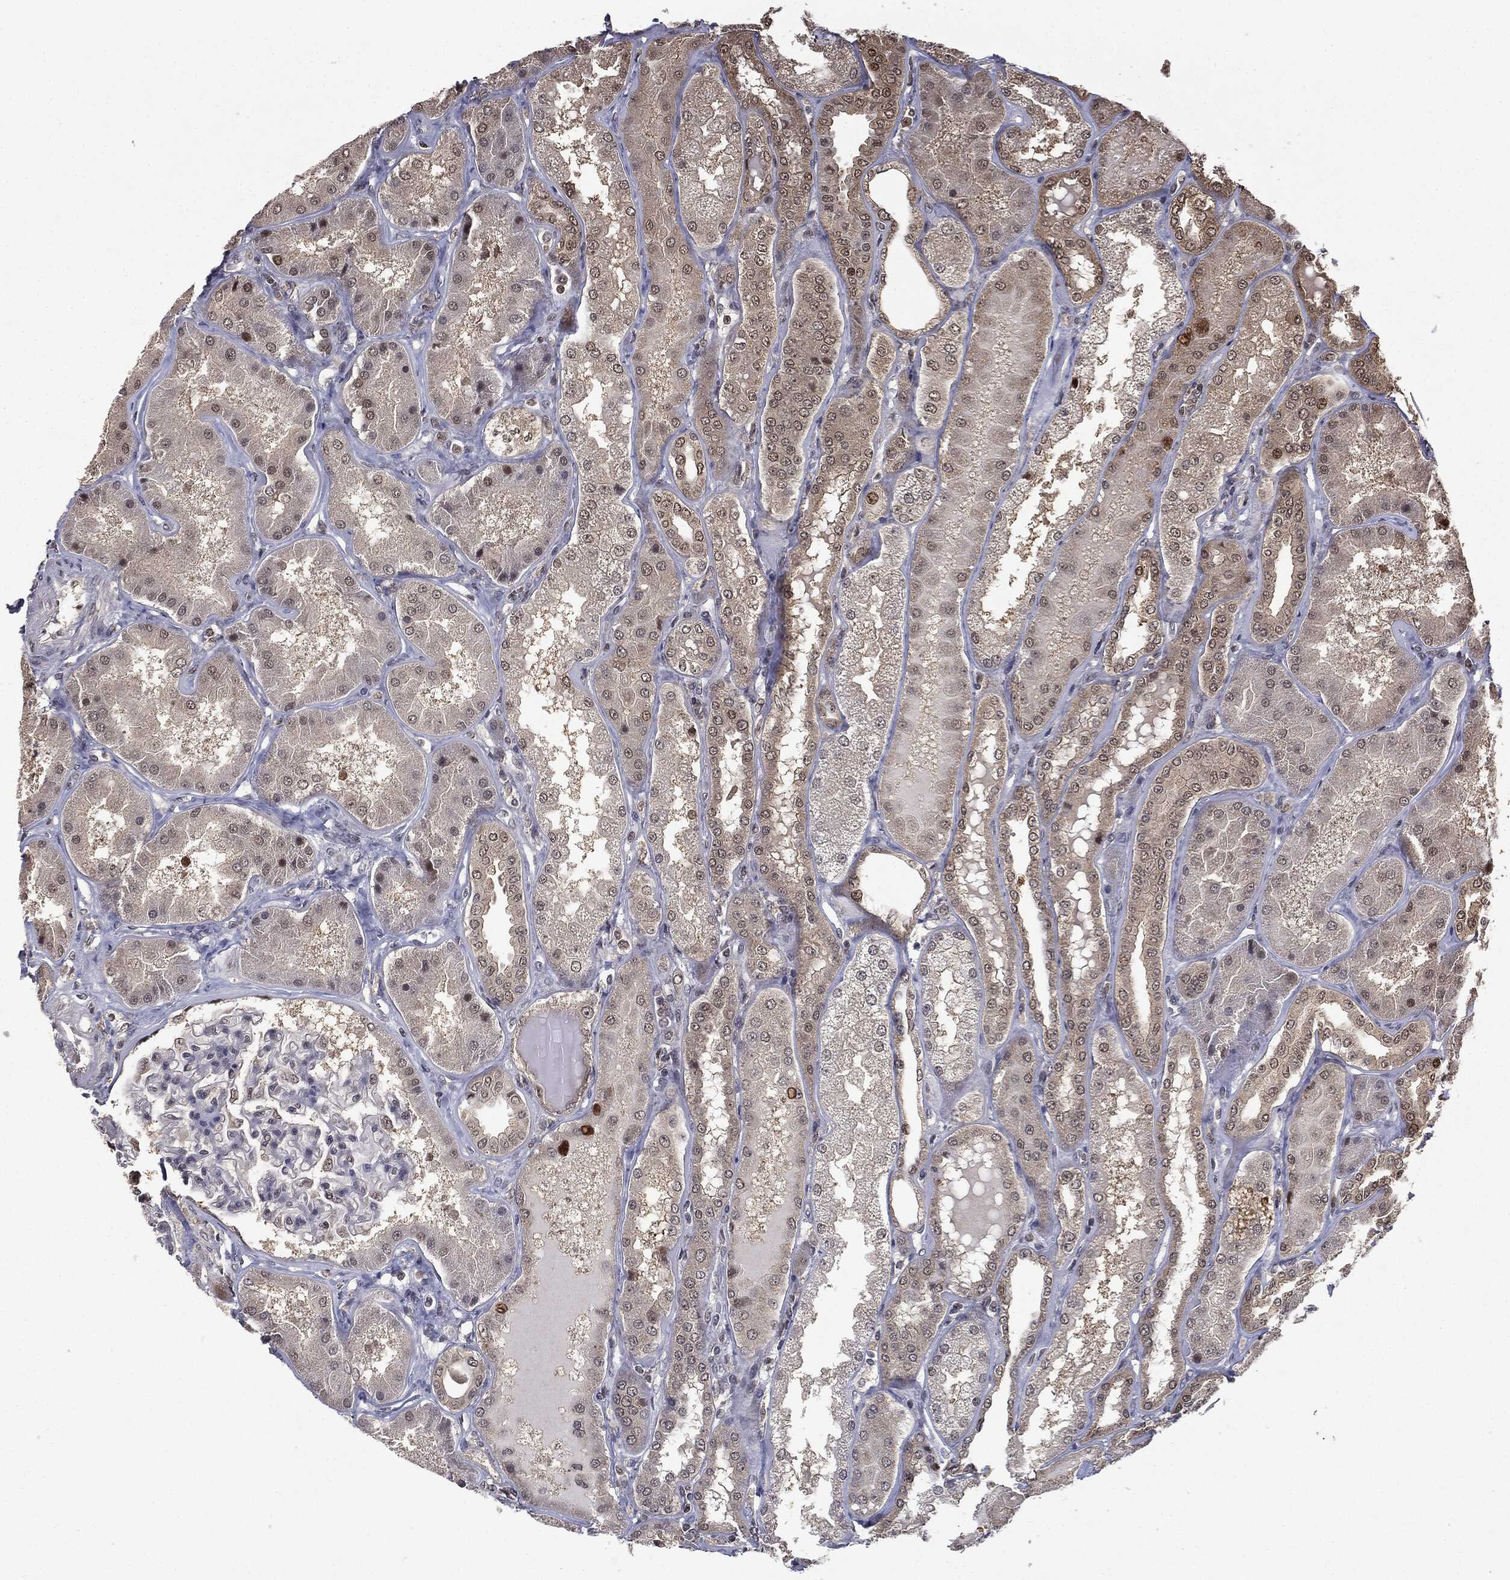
{"staining": {"intensity": "moderate", "quantity": "<25%", "location": "cytoplasmic/membranous,nuclear"}, "tissue": "kidney", "cell_type": "Cells in glomeruli", "image_type": "normal", "snomed": [{"axis": "morphology", "description": "Normal tissue, NOS"}, {"axis": "topography", "description": "Kidney"}], "caption": "IHC image of unremarkable kidney: human kidney stained using immunohistochemistry (IHC) displays low levels of moderate protein expression localized specifically in the cytoplasmic/membranous,nuclear of cells in glomeruli, appearing as a cytoplasmic/membranous,nuclear brown color.", "gene": "ZNHIT6", "patient": {"sex": "female", "age": 56}}